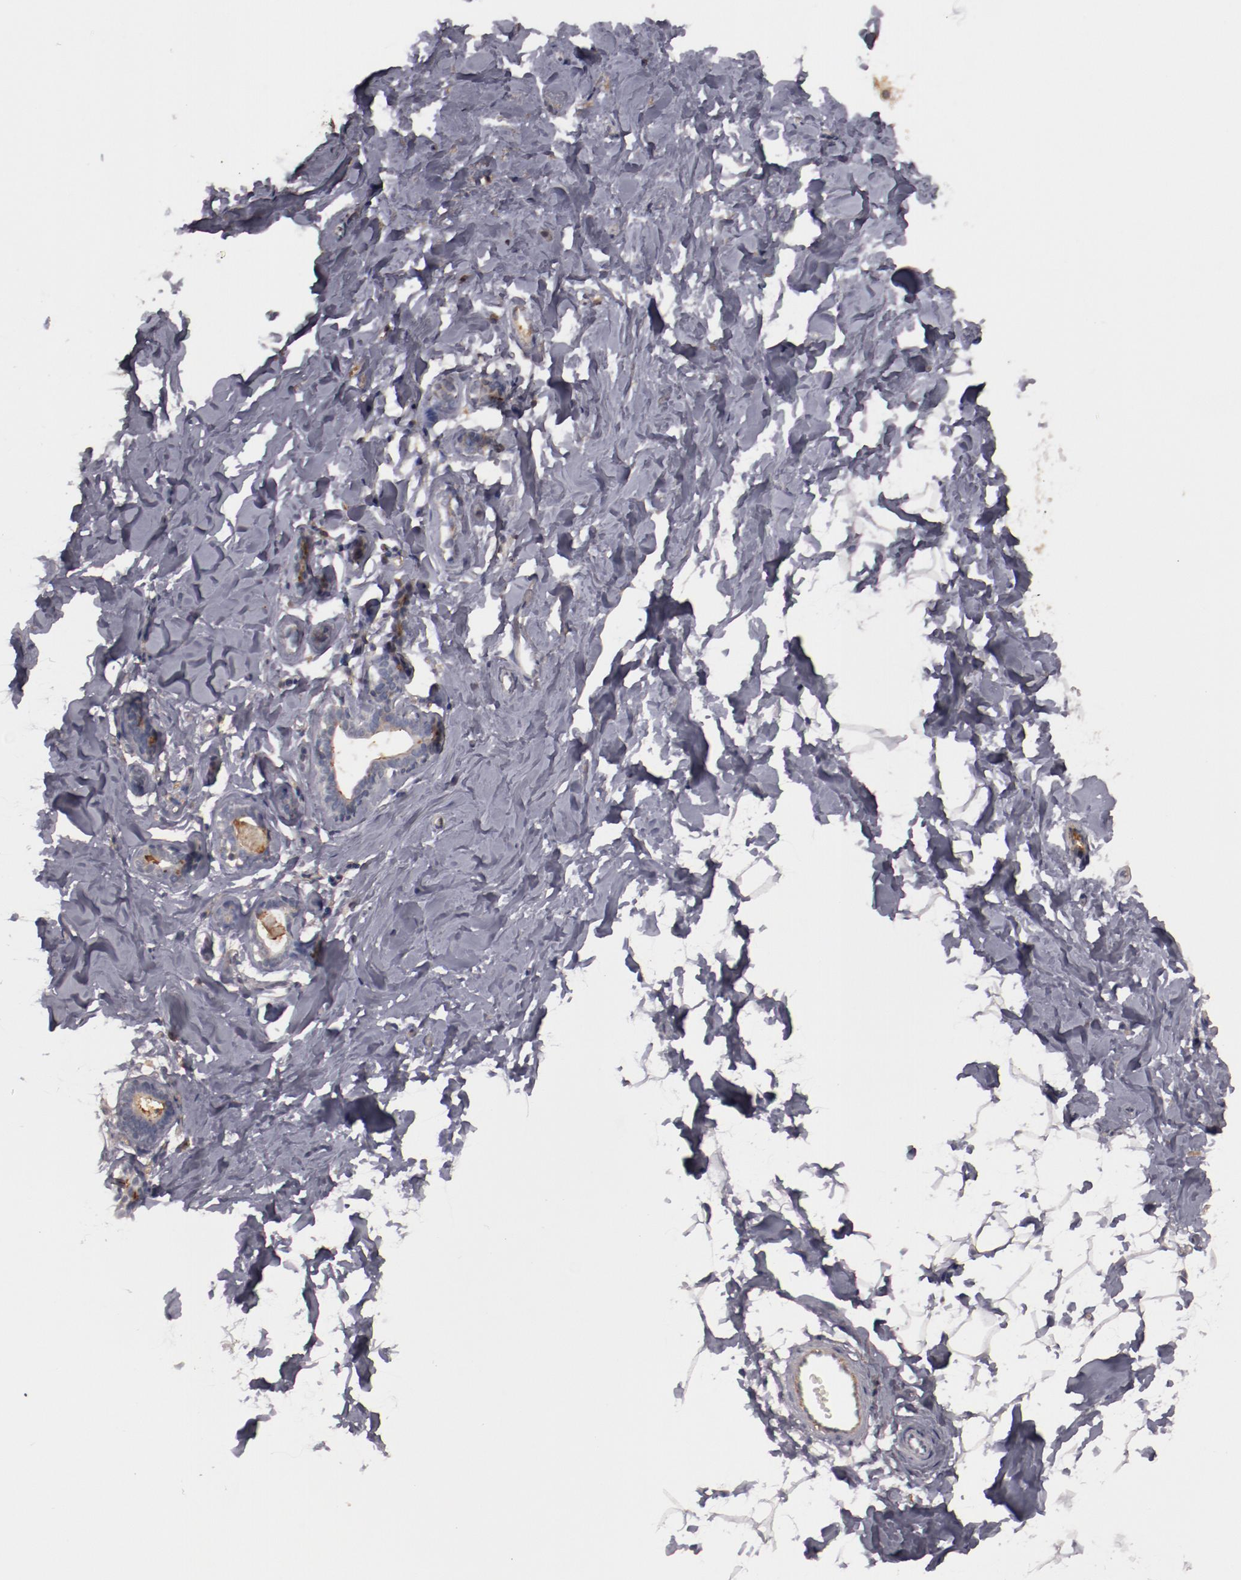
{"staining": {"intensity": "negative", "quantity": "none", "location": "none"}, "tissue": "breast", "cell_type": "Adipocytes", "image_type": "normal", "snomed": [{"axis": "morphology", "description": "Normal tissue, NOS"}, {"axis": "topography", "description": "Breast"}], "caption": "IHC image of benign human breast stained for a protein (brown), which displays no positivity in adipocytes. (DAB immunohistochemistry (IHC) with hematoxylin counter stain).", "gene": "MBL2", "patient": {"sex": "female", "age": 23}}